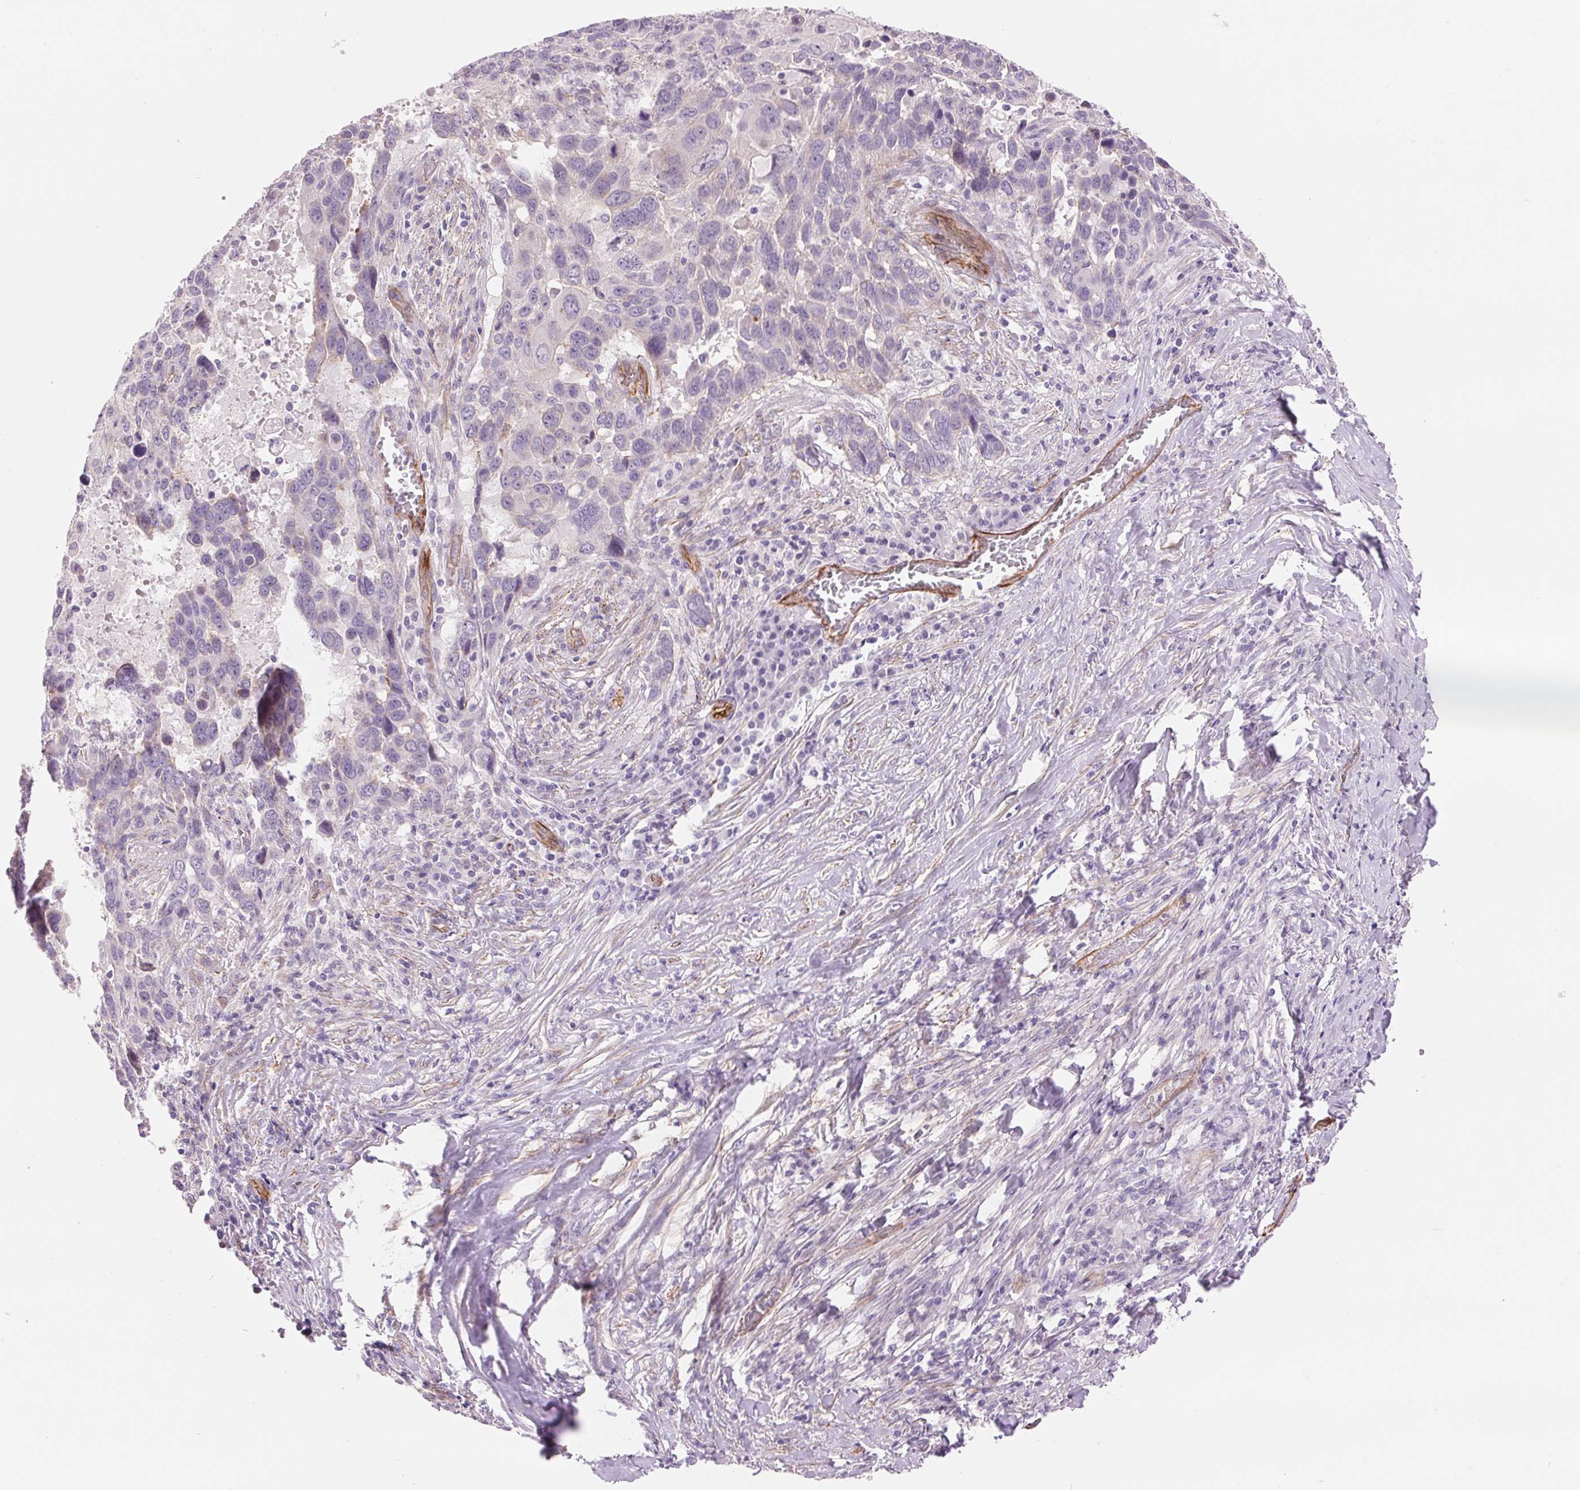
{"staining": {"intensity": "negative", "quantity": "none", "location": "none"}, "tissue": "lung cancer", "cell_type": "Tumor cells", "image_type": "cancer", "snomed": [{"axis": "morphology", "description": "Squamous cell carcinoma, NOS"}, {"axis": "topography", "description": "Lung"}], "caption": "High power microscopy photomicrograph of an immunohistochemistry micrograph of squamous cell carcinoma (lung), revealing no significant expression in tumor cells.", "gene": "DIXDC1", "patient": {"sex": "male", "age": 68}}